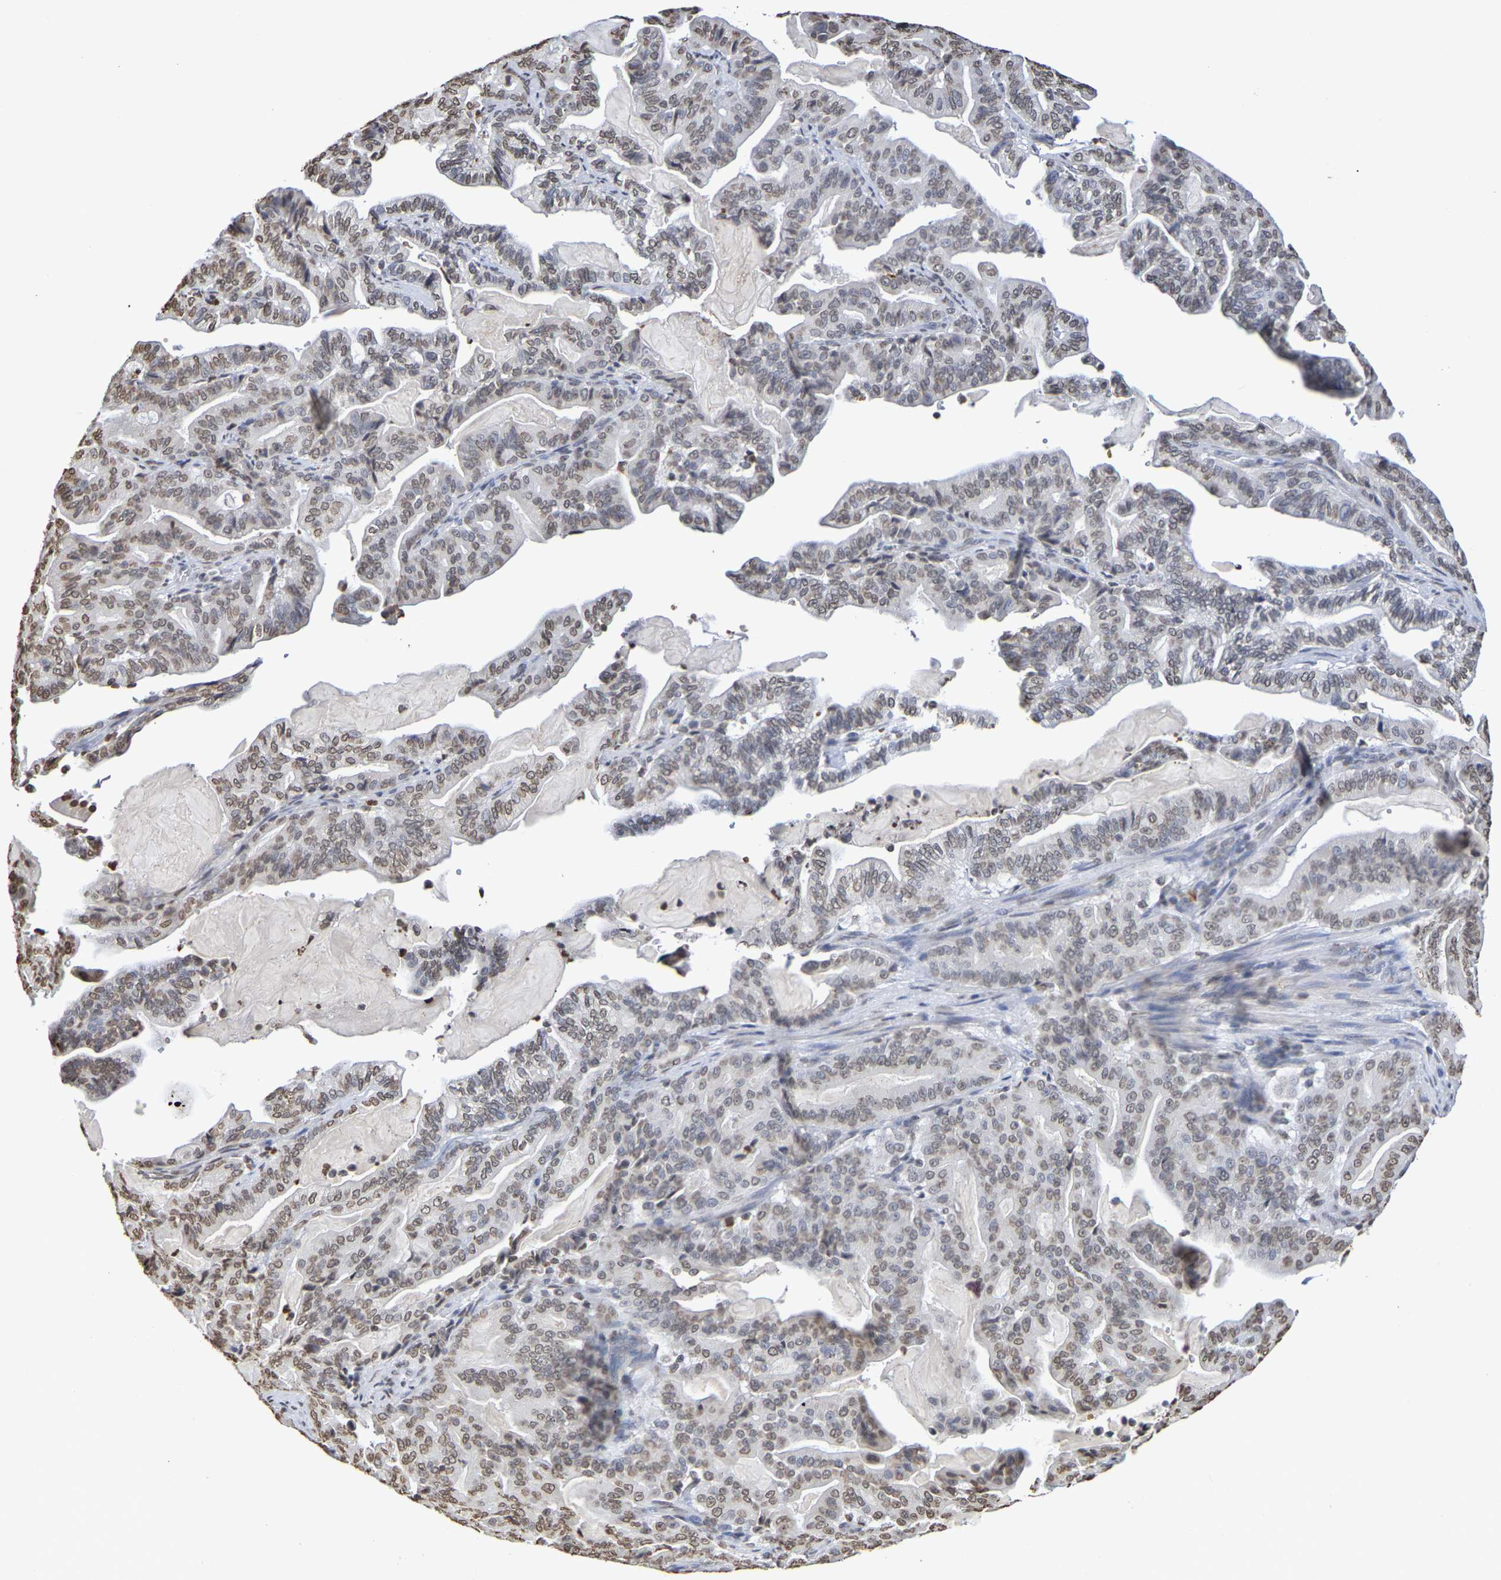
{"staining": {"intensity": "weak", "quantity": "25%-75%", "location": "nuclear"}, "tissue": "pancreatic cancer", "cell_type": "Tumor cells", "image_type": "cancer", "snomed": [{"axis": "morphology", "description": "Adenocarcinoma, NOS"}, {"axis": "topography", "description": "Pancreas"}], "caption": "IHC micrograph of human pancreatic cancer (adenocarcinoma) stained for a protein (brown), which displays low levels of weak nuclear expression in about 25%-75% of tumor cells.", "gene": "ATF4", "patient": {"sex": "male", "age": 63}}